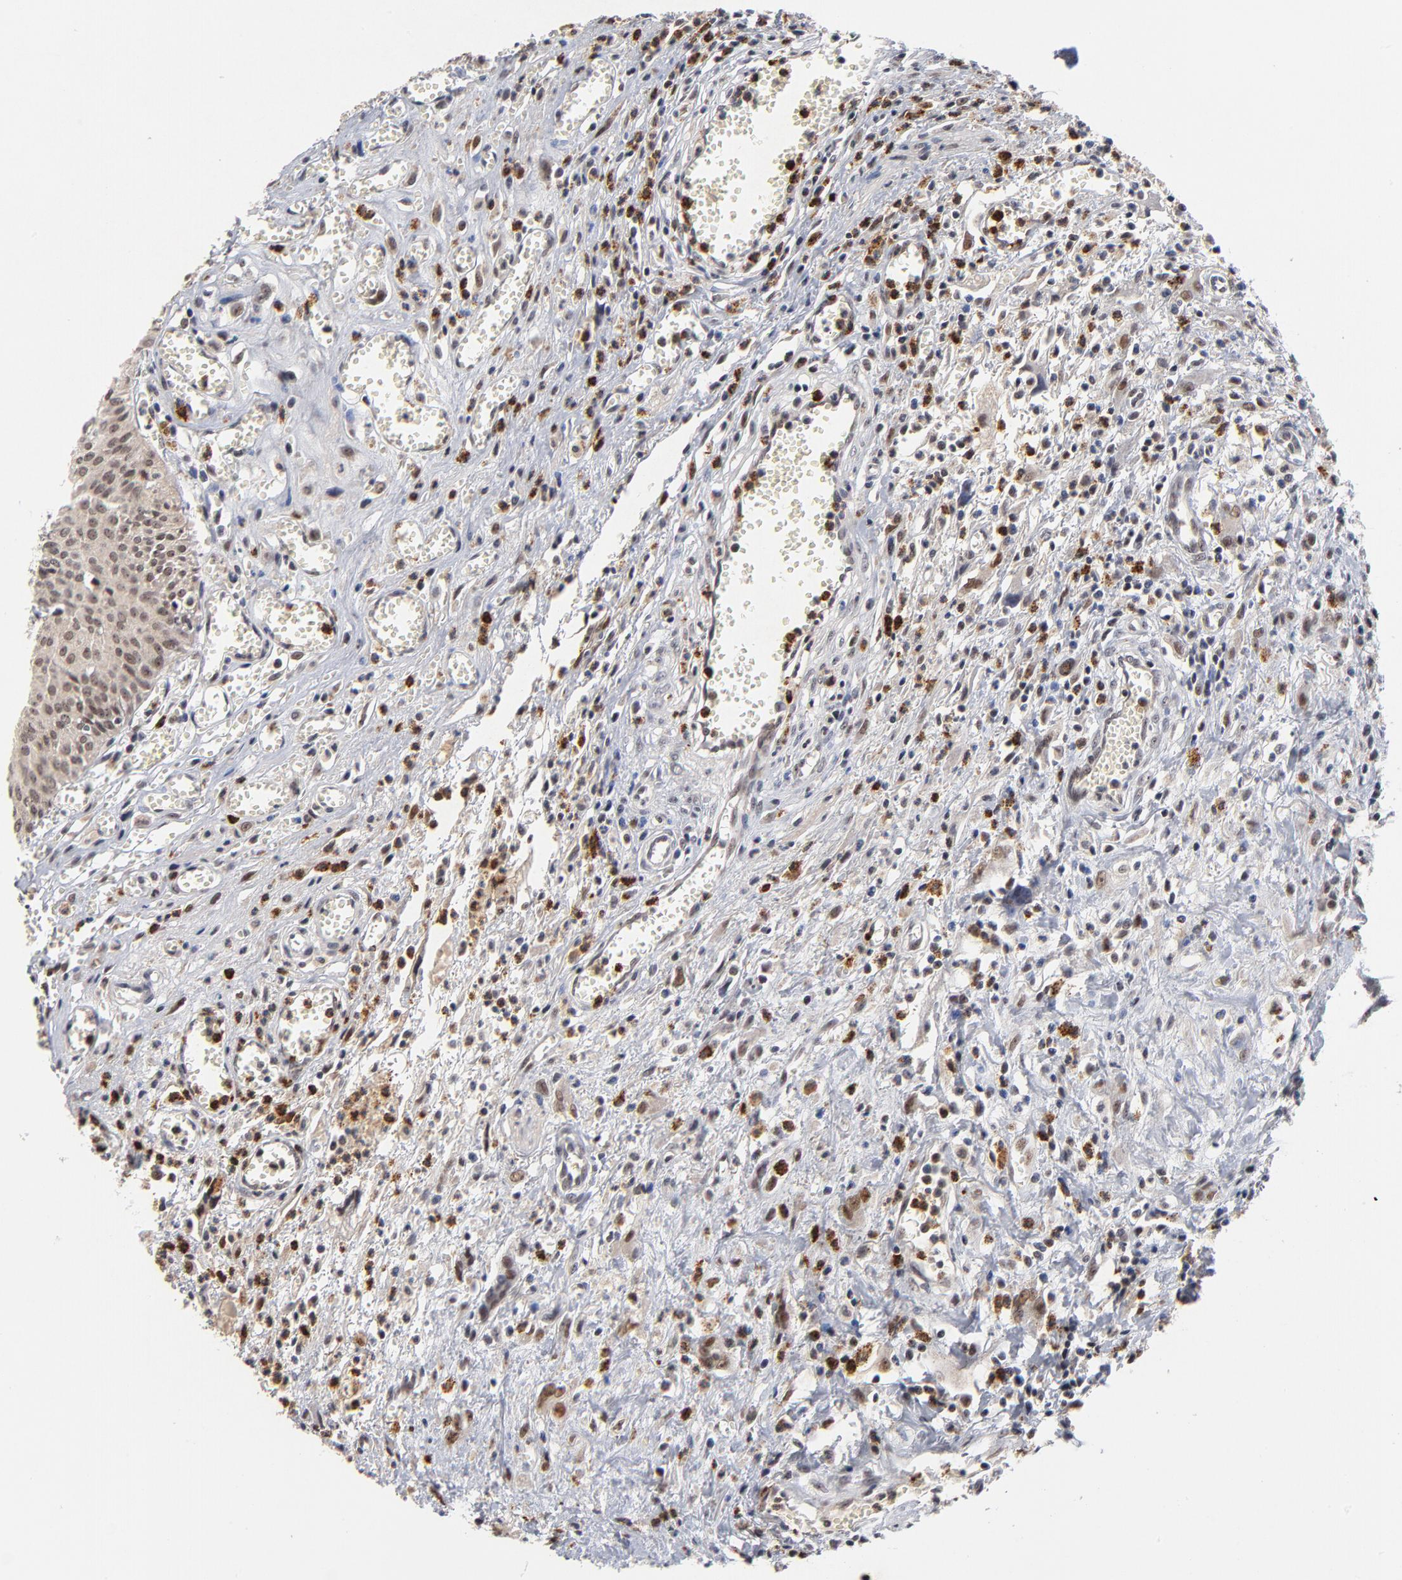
{"staining": {"intensity": "moderate", "quantity": ">75%", "location": "cytoplasmic/membranous,nuclear"}, "tissue": "urothelial cancer", "cell_type": "Tumor cells", "image_type": "cancer", "snomed": [{"axis": "morphology", "description": "Urothelial carcinoma, High grade"}, {"axis": "topography", "description": "Urinary bladder"}], "caption": "Protein expression analysis of human urothelial cancer reveals moderate cytoplasmic/membranous and nuclear staining in about >75% of tumor cells.", "gene": "ZNF419", "patient": {"sex": "male", "age": 66}}